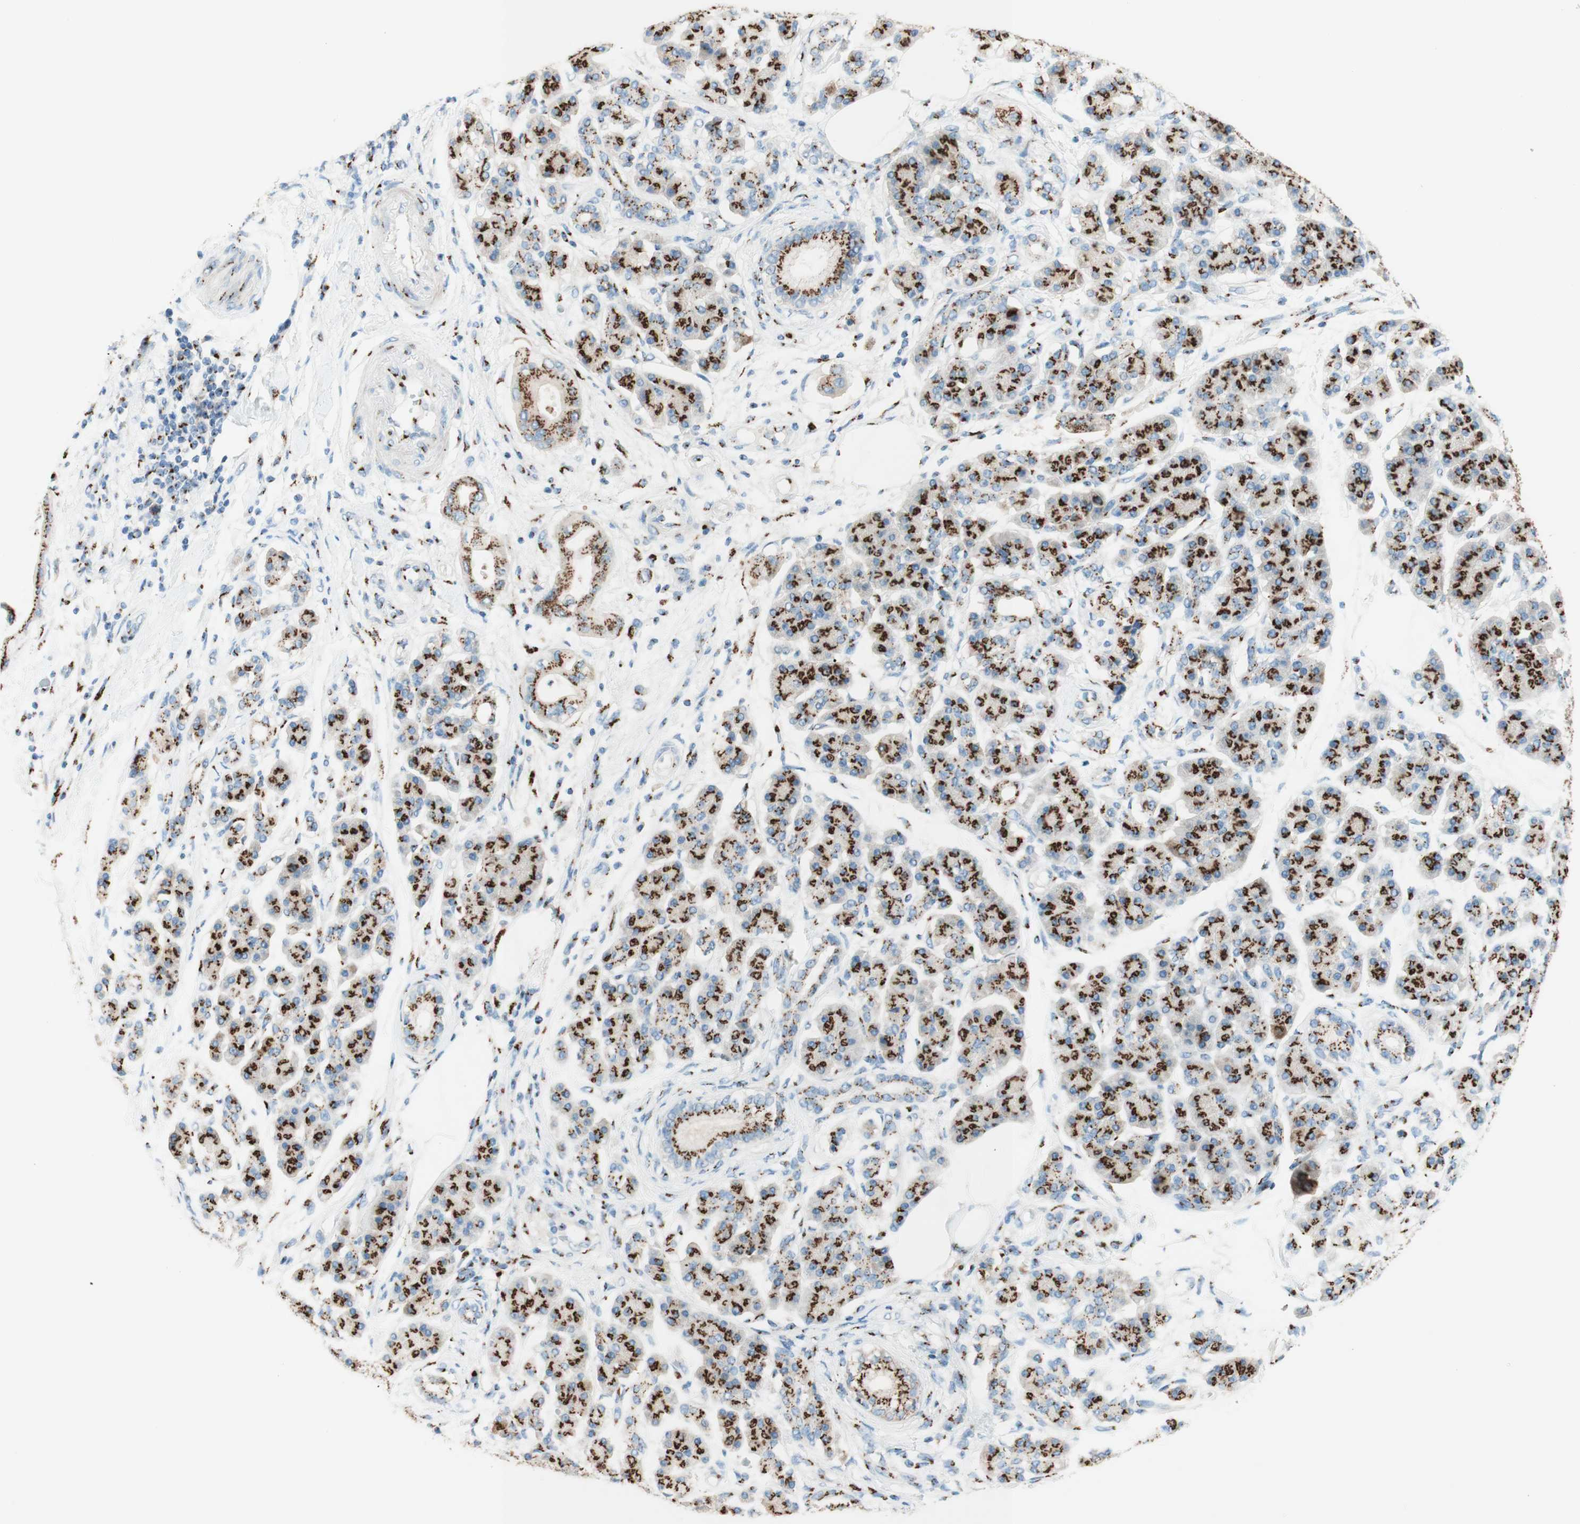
{"staining": {"intensity": "strong", "quantity": ">75%", "location": "cytoplasmic/membranous"}, "tissue": "pancreatic cancer", "cell_type": "Tumor cells", "image_type": "cancer", "snomed": [{"axis": "morphology", "description": "Adenocarcinoma, NOS"}, {"axis": "morphology", "description": "Adenocarcinoma, metastatic, NOS"}, {"axis": "topography", "description": "Lymph node"}, {"axis": "topography", "description": "Pancreas"}, {"axis": "topography", "description": "Duodenum"}], "caption": "Tumor cells demonstrate high levels of strong cytoplasmic/membranous positivity in approximately >75% of cells in pancreatic cancer (adenocarcinoma). The staining was performed using DAB to visualize the protein expression in brown, while the nuclei were stained in blue with hematoxylin (Magnification: 20x).", "gene": "GOLGB1", "patient": {"sex": "female", "age": 64}}